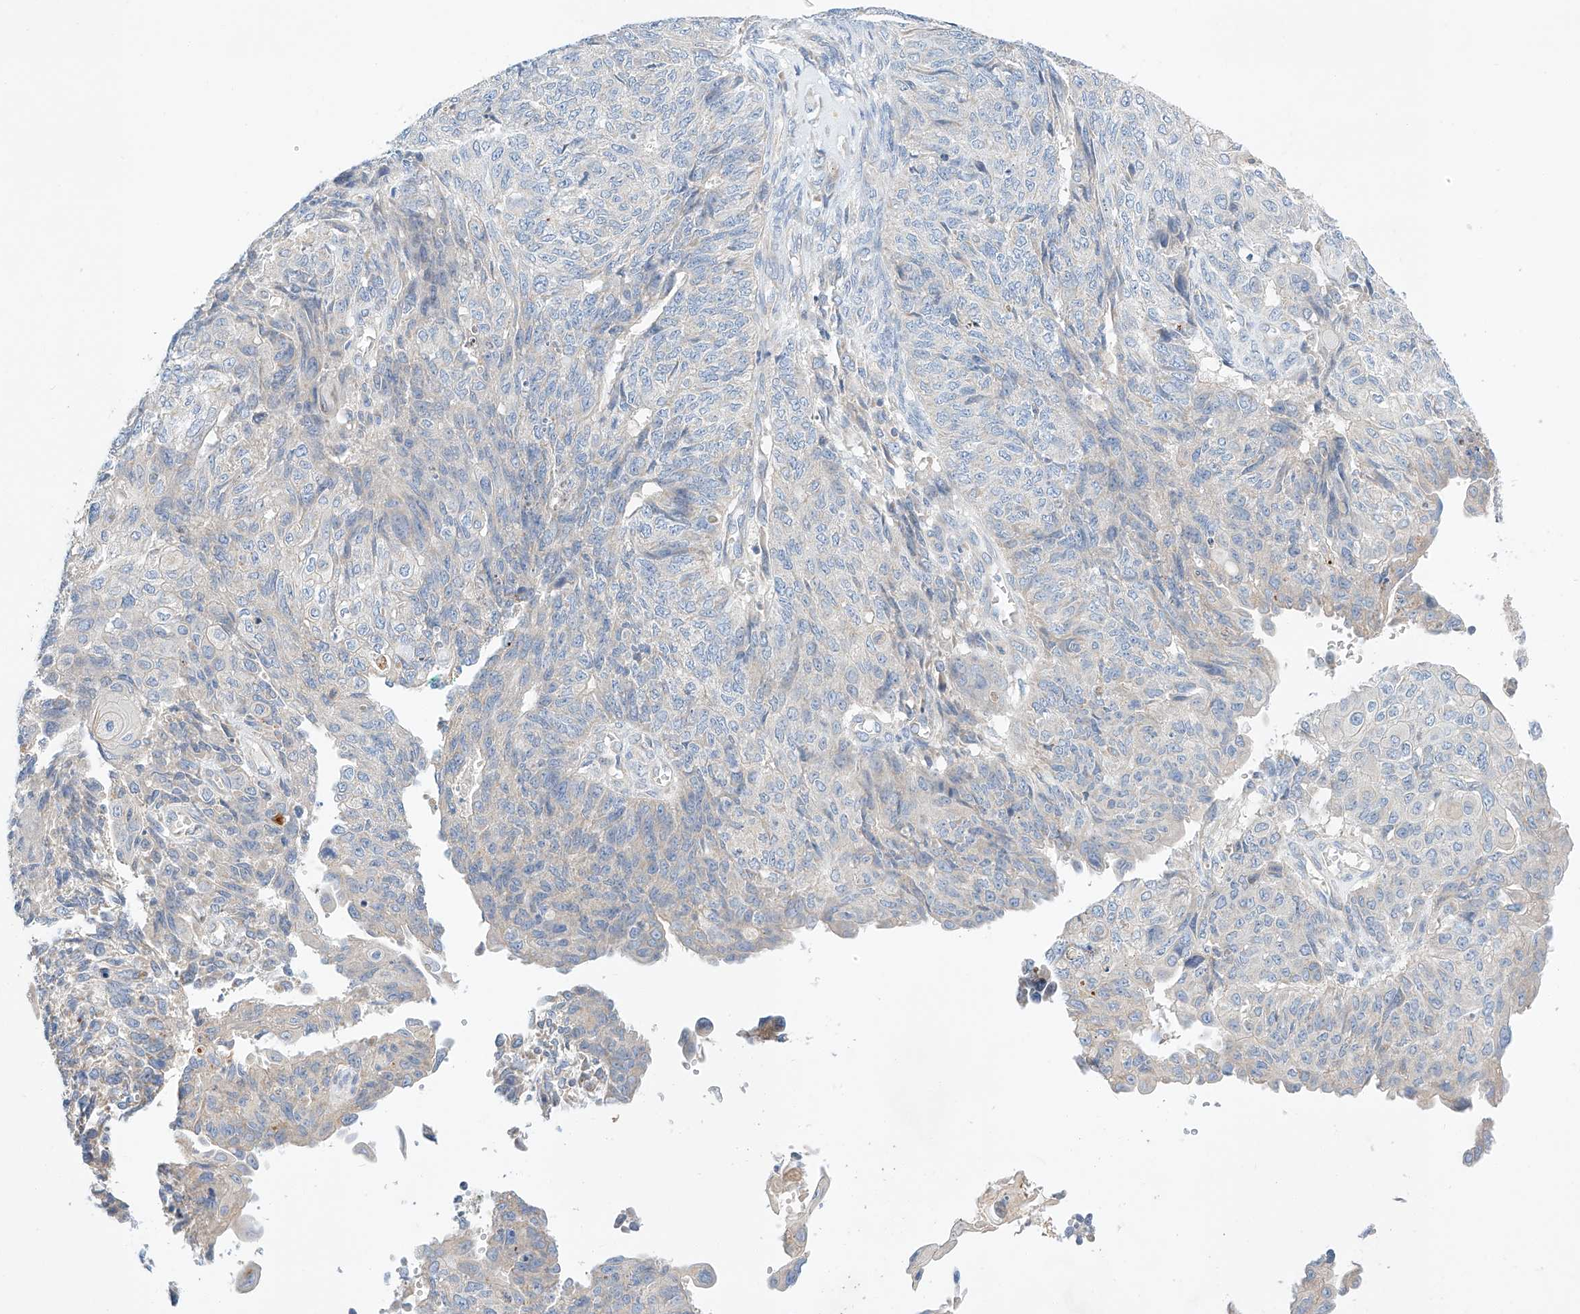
{"staining": {"intensity": "negative", "quantity": "none", "location": "none"}, "tissue": "endometrial cancer", "cell_type": "Tumor cells", "image_type": "cancer", "snomed": [{"axis": "morphology", "description": "Adenocarcinoma, NOS"}, {"axis": "topography", "description": "Endometrium"}], "caption": "The histopathology image exhibits no staining of tumor cells in endometrial cancer.", "gene": "C6orf118", "patient": {"sex": "female", "age": 32}}